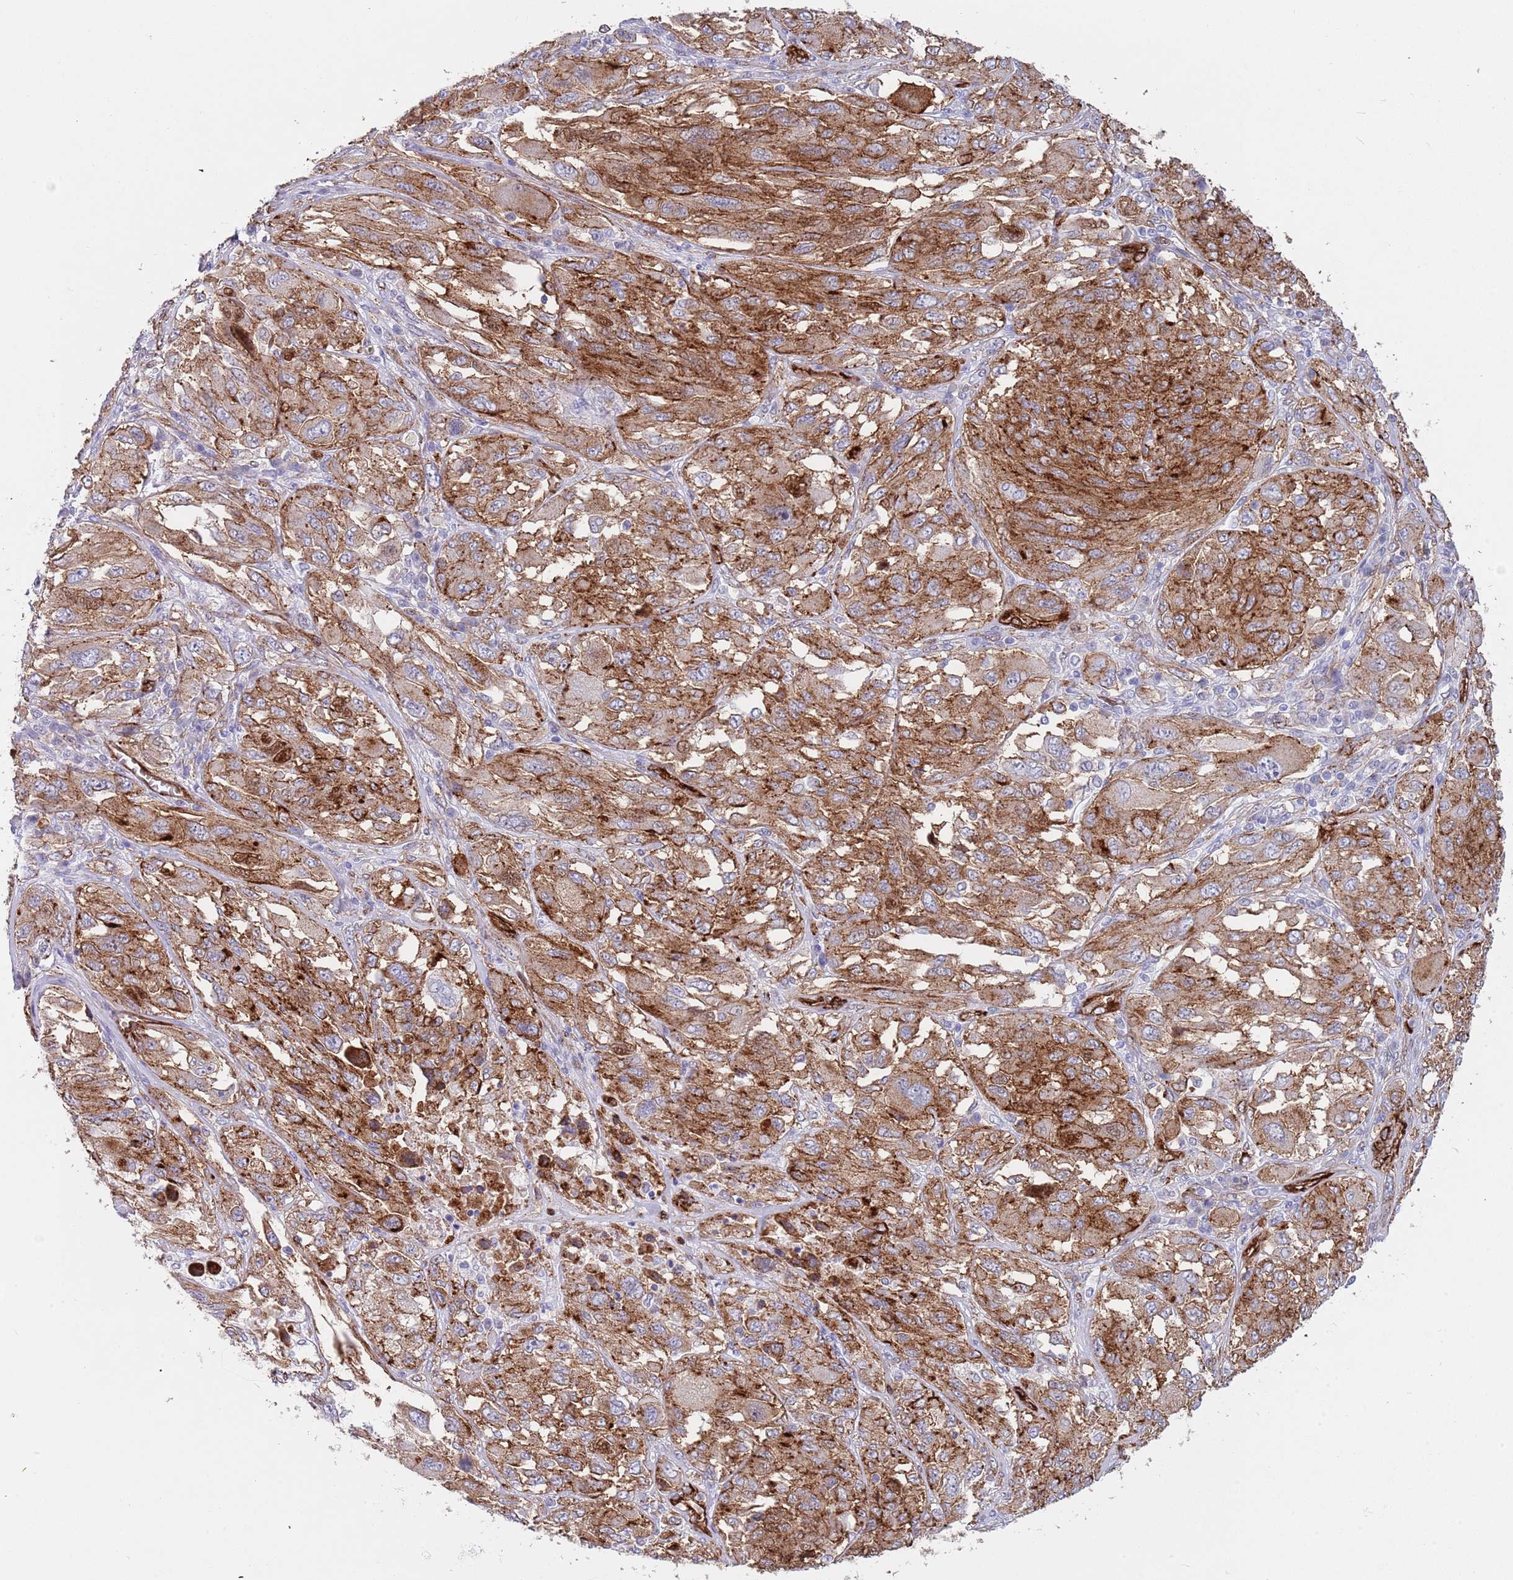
{"staining": {"intensity": "moderate", "quantity": ">75%", "location": "cytoplasmic/membranous"}, "tissue": "melanoma", "cell_type": "Tumor cells", "image_type": "cancer", "snomed": [{"axis": "morphology", "description": "Malignant melanoma, NOS"}, {"axis": "topography", "description": "Skin"}], "caption": "A medium amount of moderate cytoplasmic/membranous expression is seen in approximately >75% of tumor cells in melanoma tissue.", "gene": "CAV2", "patient": {"sex": "female", "age": 91}}